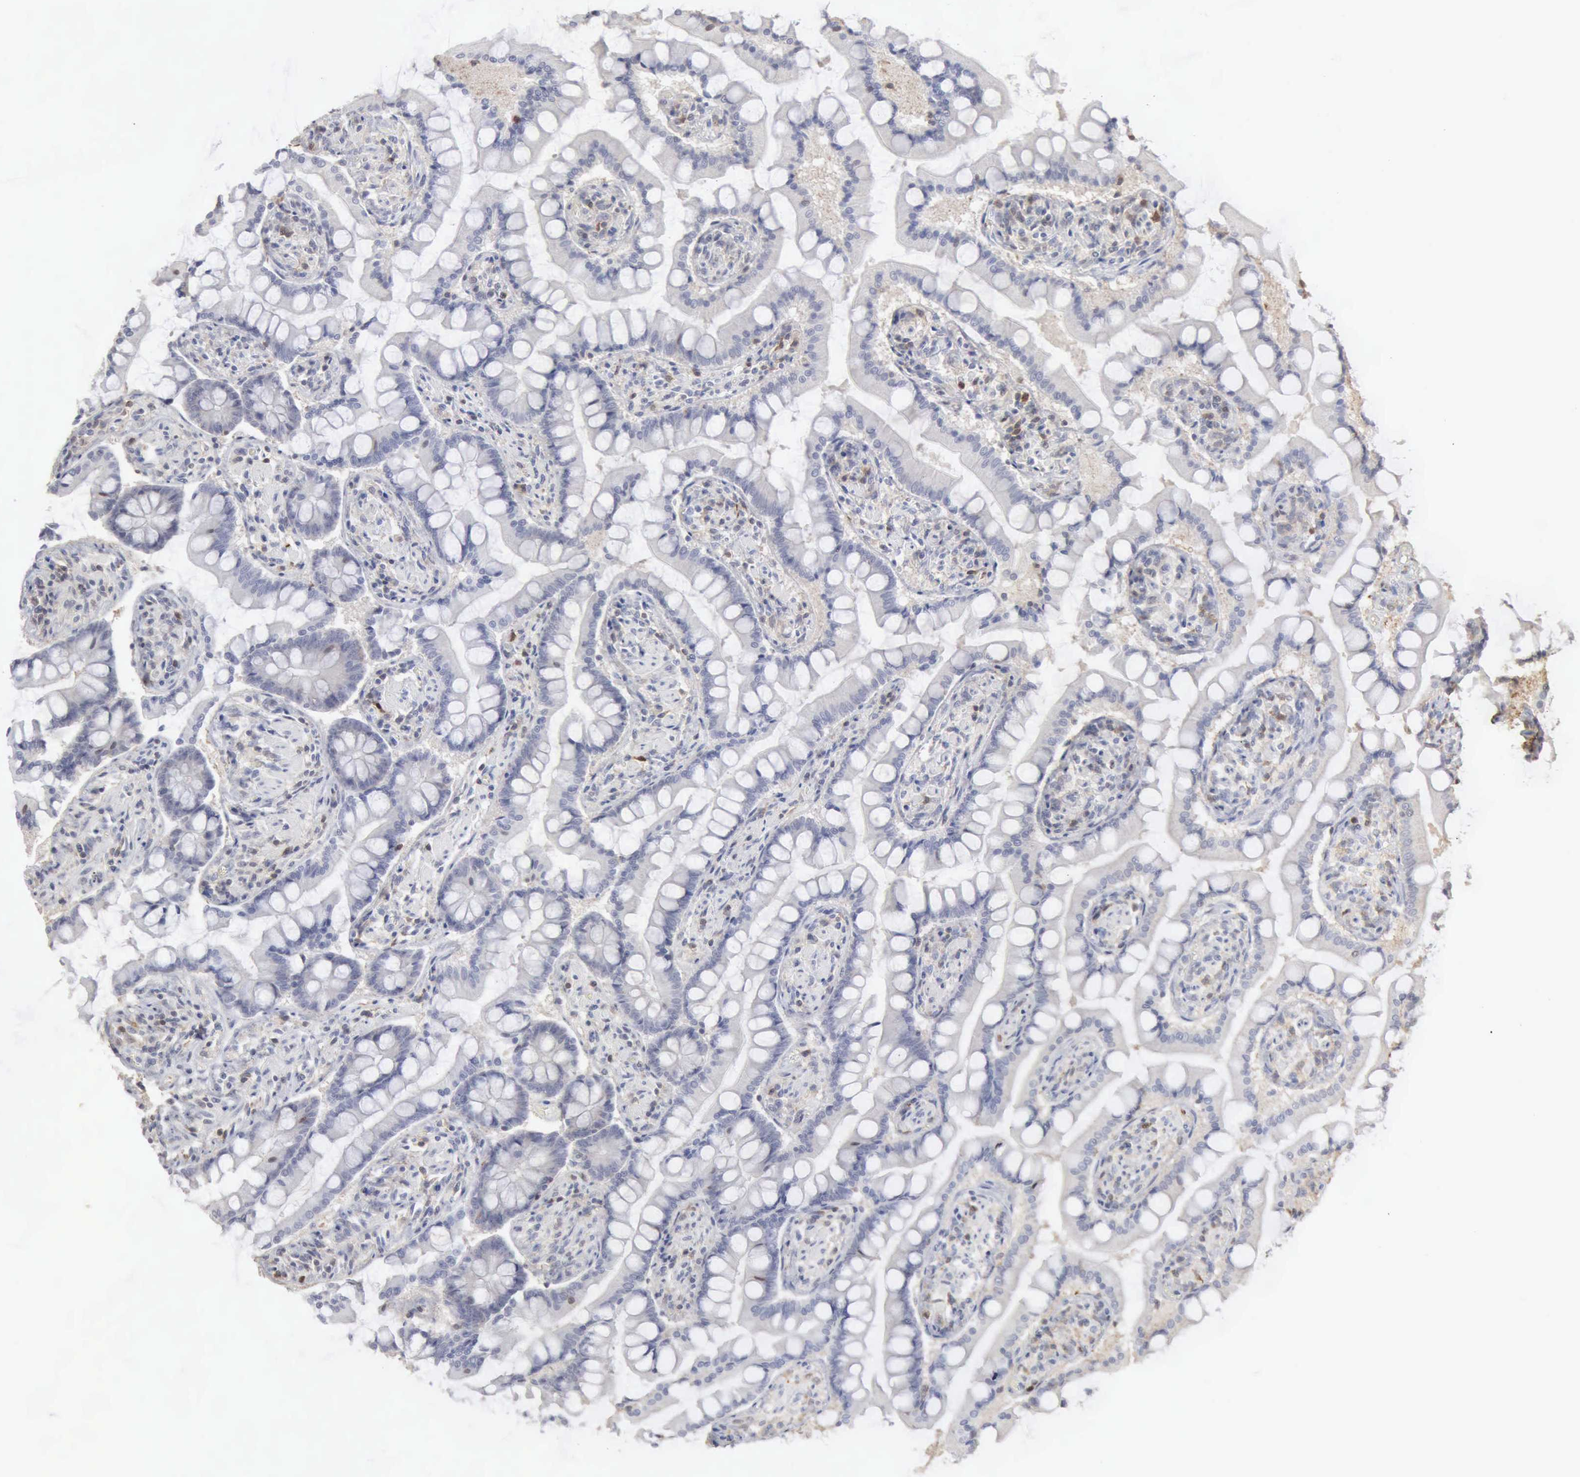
{"staining": {"intensity": "negative", "quantity": "none", "location": "none"}, "tissue": "small intestine", "cell_type": "Glandular cells", "image_type": "normal", "snomed": [{"axis": "morphology", "description": "Normal tissue, NOS"}, {"axis": "topography", "description": "Small intestine"}], "caption": "Immunohistochemical staining of normal human small intestine displays no significant positivity in glandular cells. Nuclei are stained in blue.", "gene": "STAT1", "patient": {"sex": "male", "age": 41}}